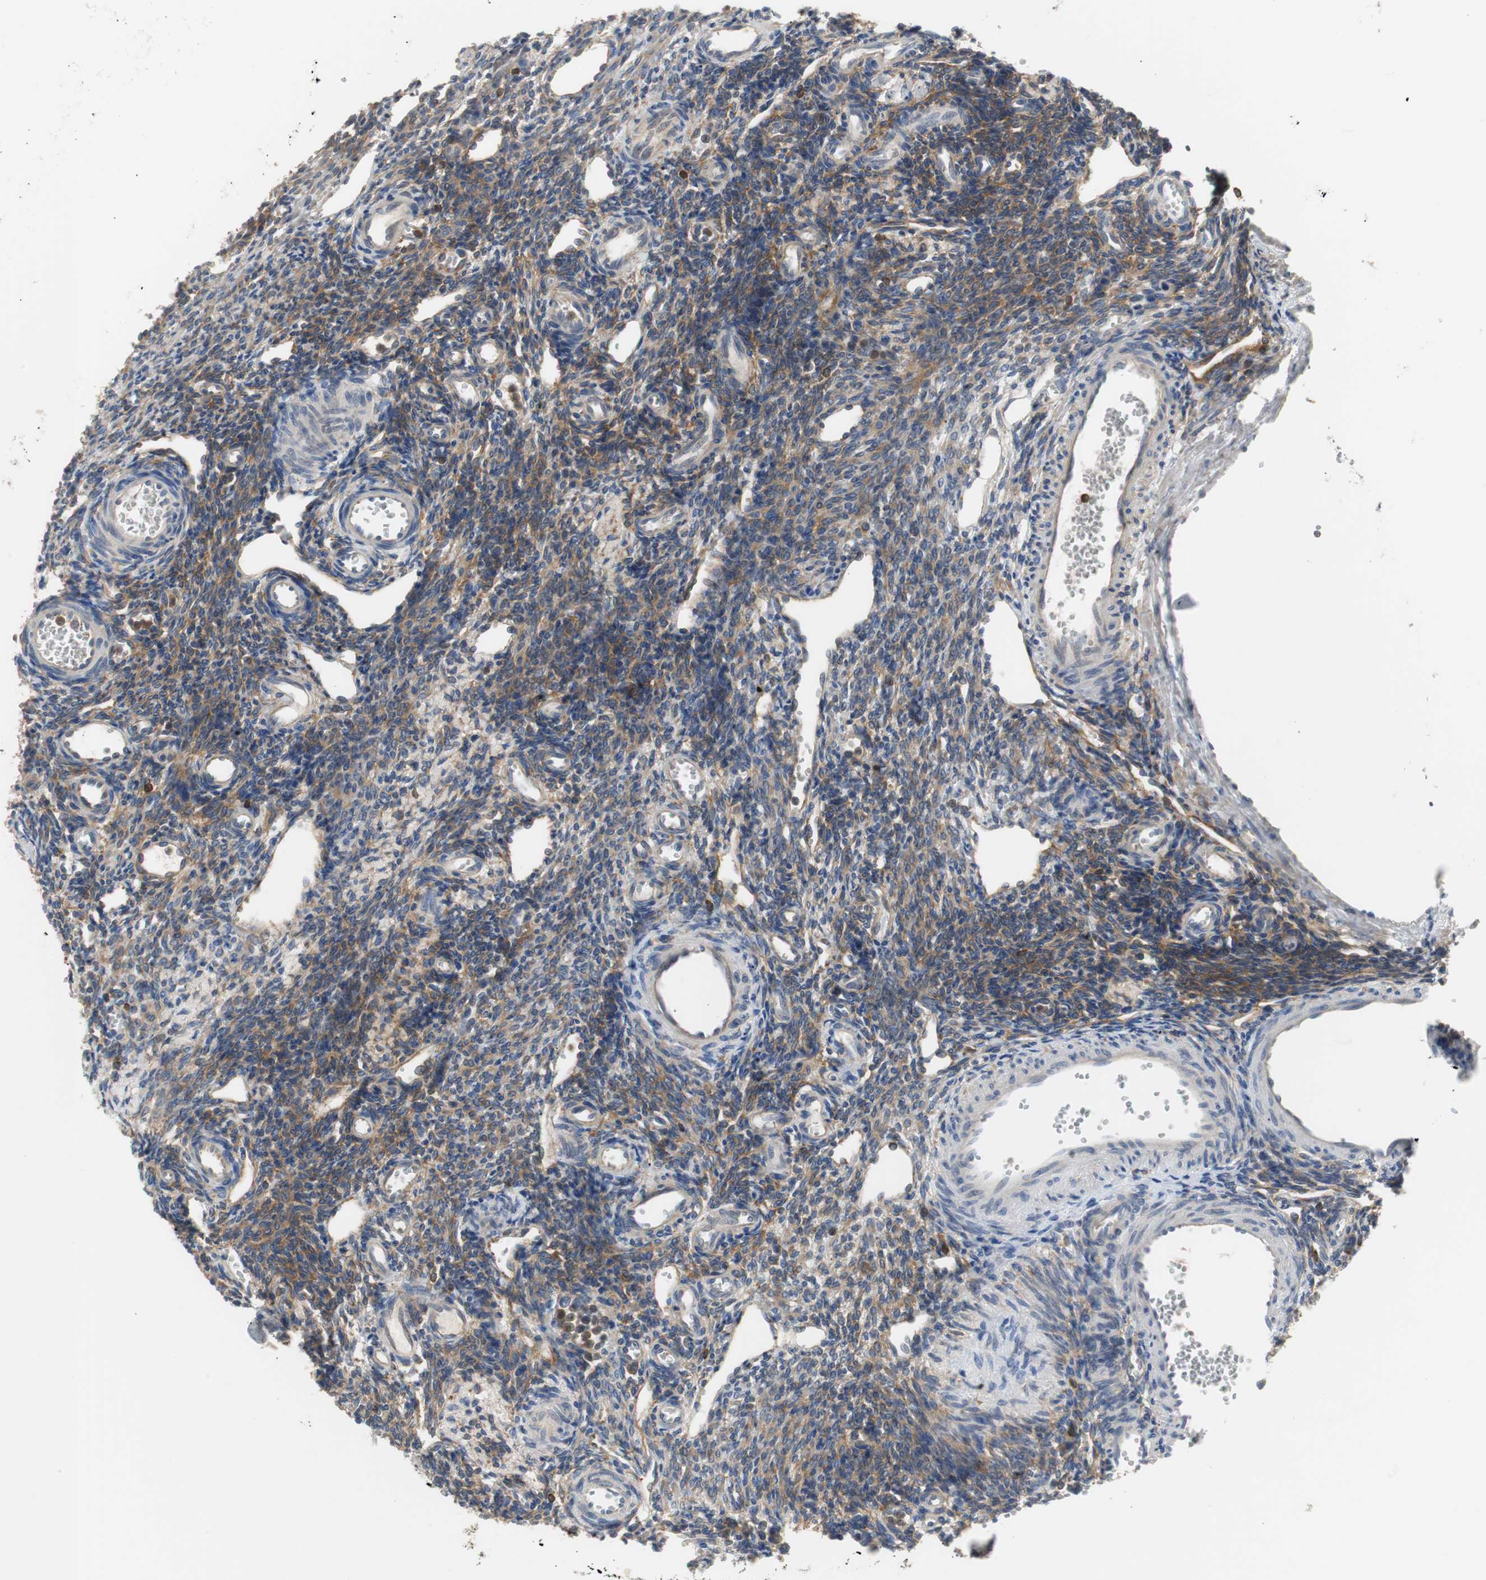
{"staining": {"intensity": "moderate", "quantity": "25%-75%", "location": "cytoplasmic/membranous"}, "tissue": "ovary", "cell_type": "Ovarian stroma cells", "image_type": "normal", "snomed": [{"axis": "morphology", "description": "Normal tissue, NOS"}, {"axis": "topography", "description": "Ovary"}], "caption": "Immunohistochemistry (DAB (3,3'-diaminobenzidine)) staining of normal human ovary reveals moderate cytoplasmic/membranous protein staining in about 25%-75% of ovarian stroma cells.", "gene": "TSC22D4", "patient": {"sex": "female", "age": 33}}